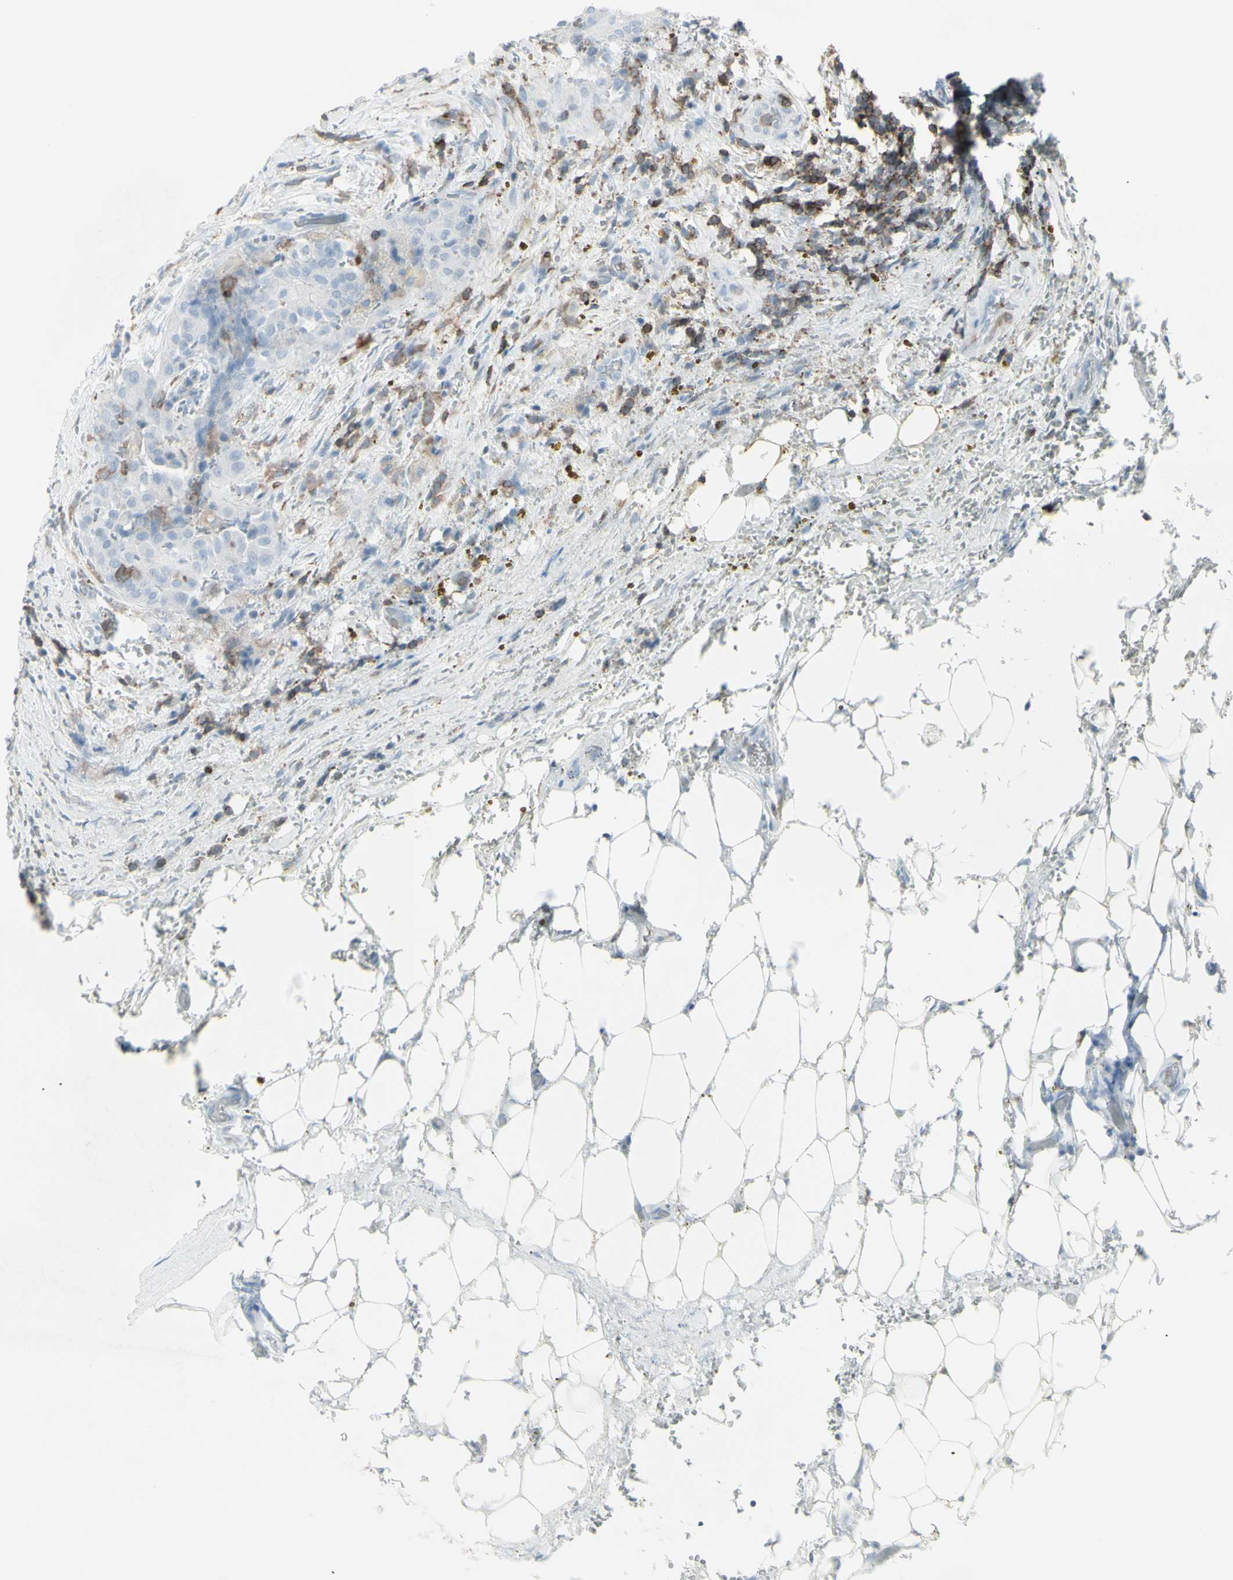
{"staining": {"intensity": "negative", "quantity": "none", "location": "none"}, "tissue": "thyroid cancer", "cell_type": "Tumor cells", "image_type": "cancer", "snomed": [{"axis": "morphology", "description": "Papillary adenocarcinoma, NOS"}, {"axis": "topography", "description": "Thyroid gland"}], "caption": "Tumor cells show no significant protein expression in thyroid cancer.", "gene": "NRG1", "patient": {"sex": "male", "age": 77}}